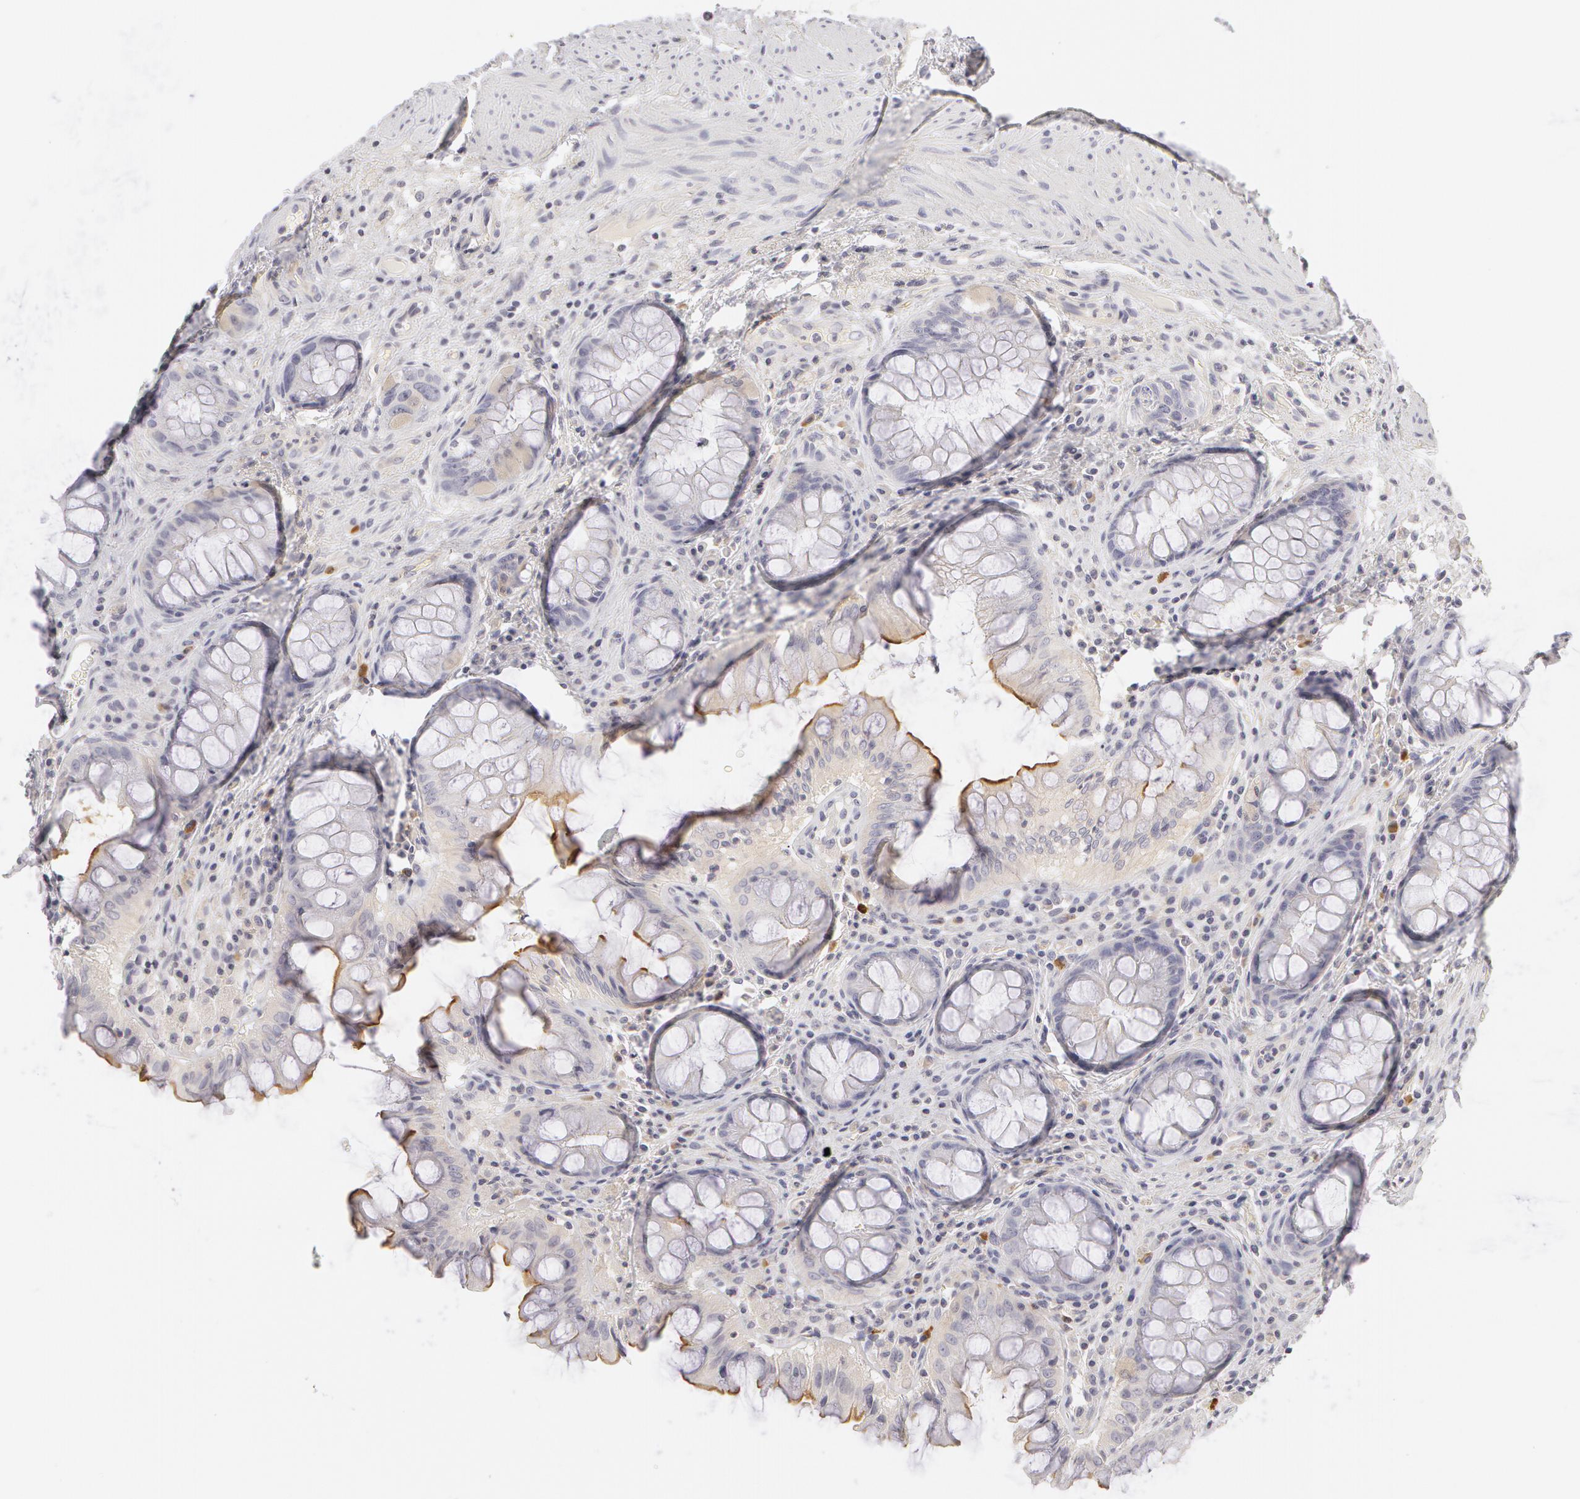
{"staining": {"intensity": "negative", "quantity": "none", "location": "none"}, "tissue": "rectum", "cell_type": "Glandular cells", "image_type": "normal", "snomed": [{"axis": "morphology", "description": "Normal tissue, NOS"}, {"axis": "topography", "description": "Rectum"}], "caption": "IHC of benign rectum demonstrates no expression in glandular cells.", "gene": "ABCB1", "patient": {"sex": "female", "age": 75}}